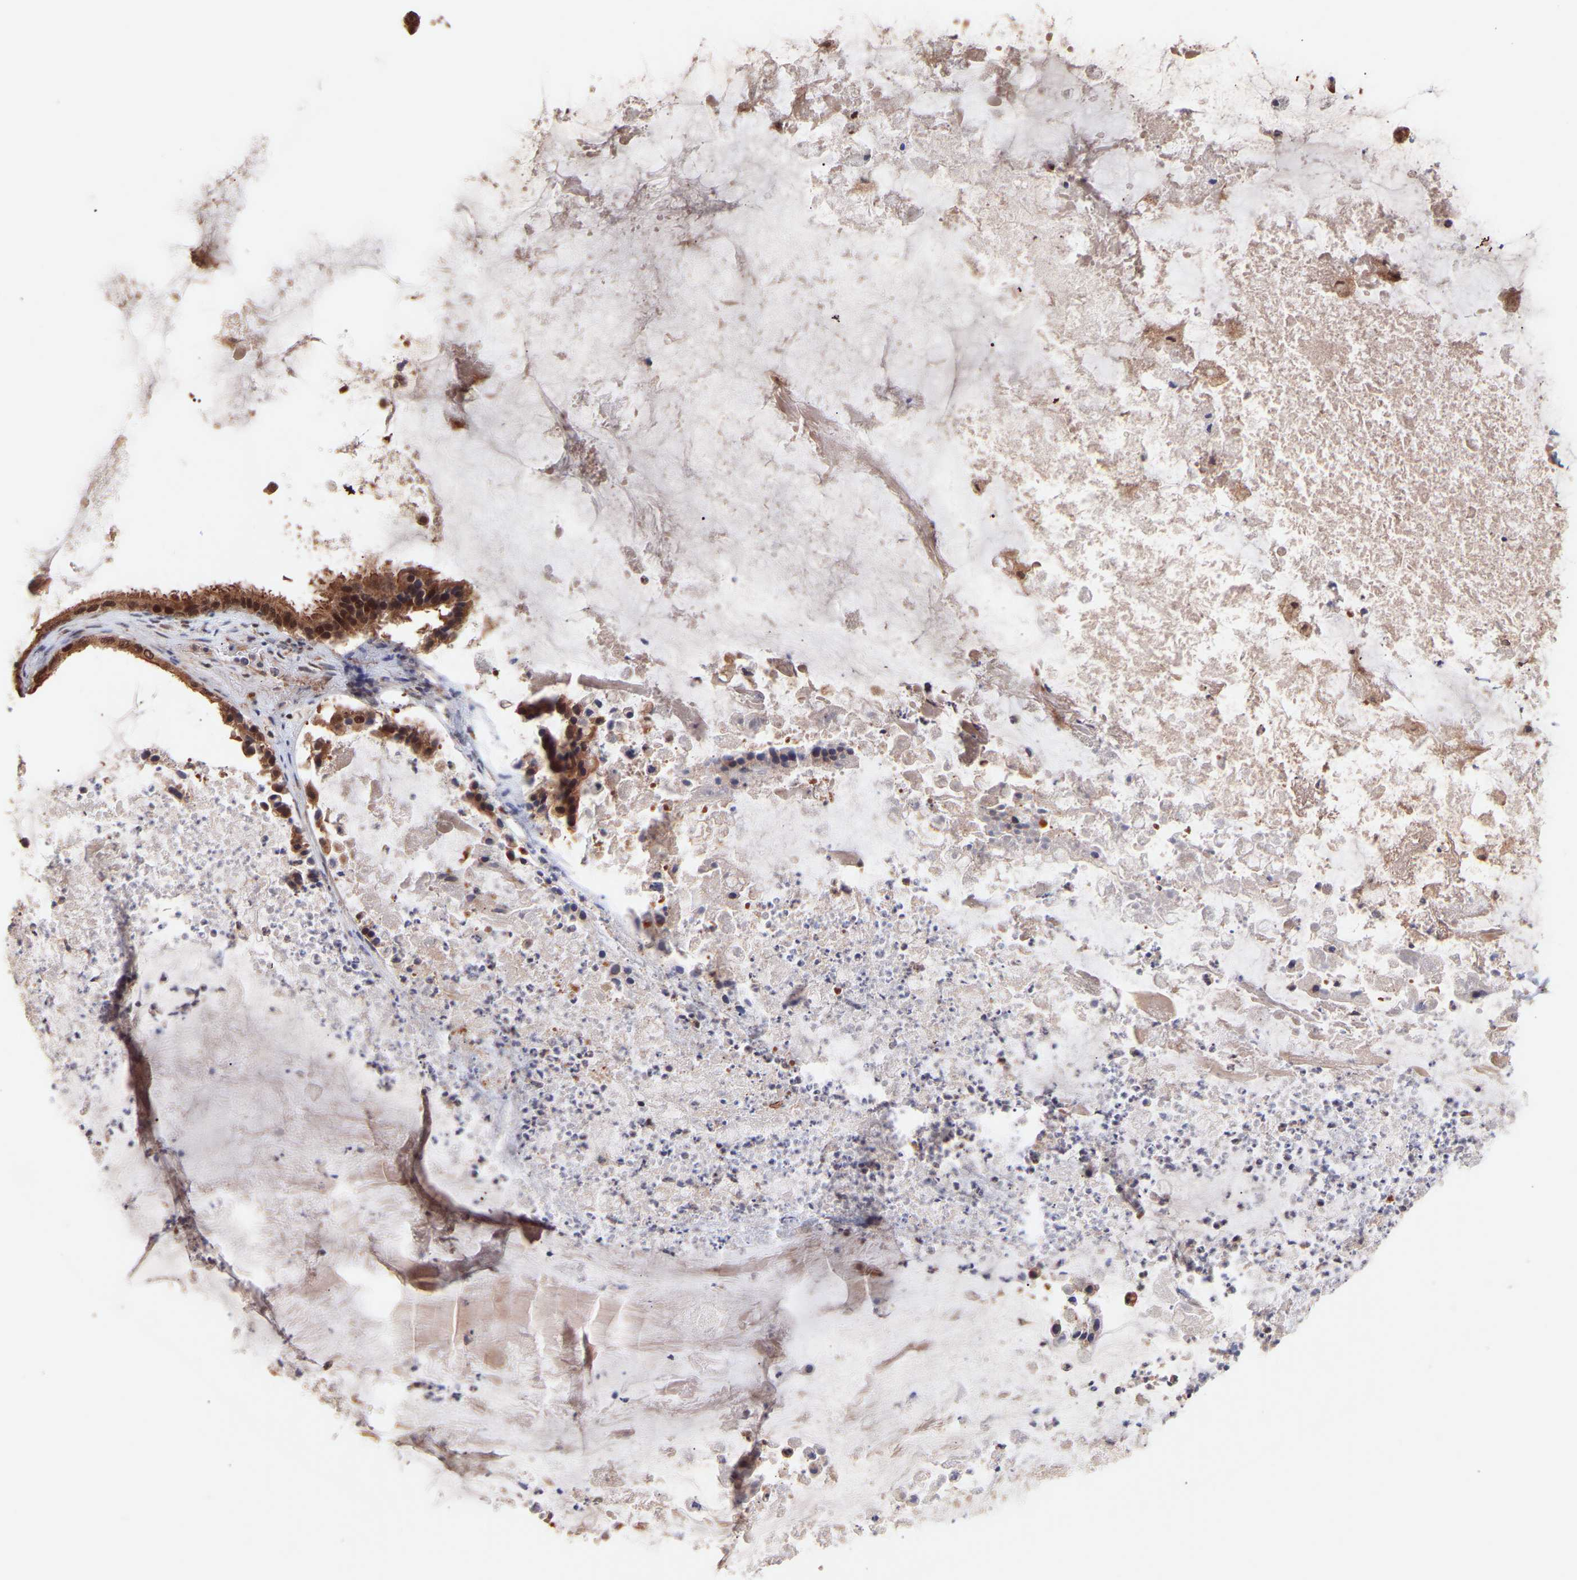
{"staining": {"intensity": "strong", "quantity": ">75%", "location": "cytoplasmic/membranous,nuclear"}, "tissue": "ovarian cancer", "cell_type": "Tumor cells", "image_type": "cancer", "snomed": [{"axis": "morphology", "description": "Cystadenocarcinoma, mucinous, NOS"}, {"axis": "topography", "description": "Ovary"}], "caption": "Immunohistochemistry (IHC) staining of ovarian cancer, which reveals high levels of strong cytoplasmic/membranous and nuclear expression in approximately >75% of tumor cells indicating strong cytoplasmic/membranous and nuclear protein expression. The staining was performed using DAB (3,3'-diaminobenzidine) (brown) for protein detection and nuclei were counterstained in hematoxylin (blue).", "gene": "PDLIM5", "patient": {"sex": "female", "age": 80}}